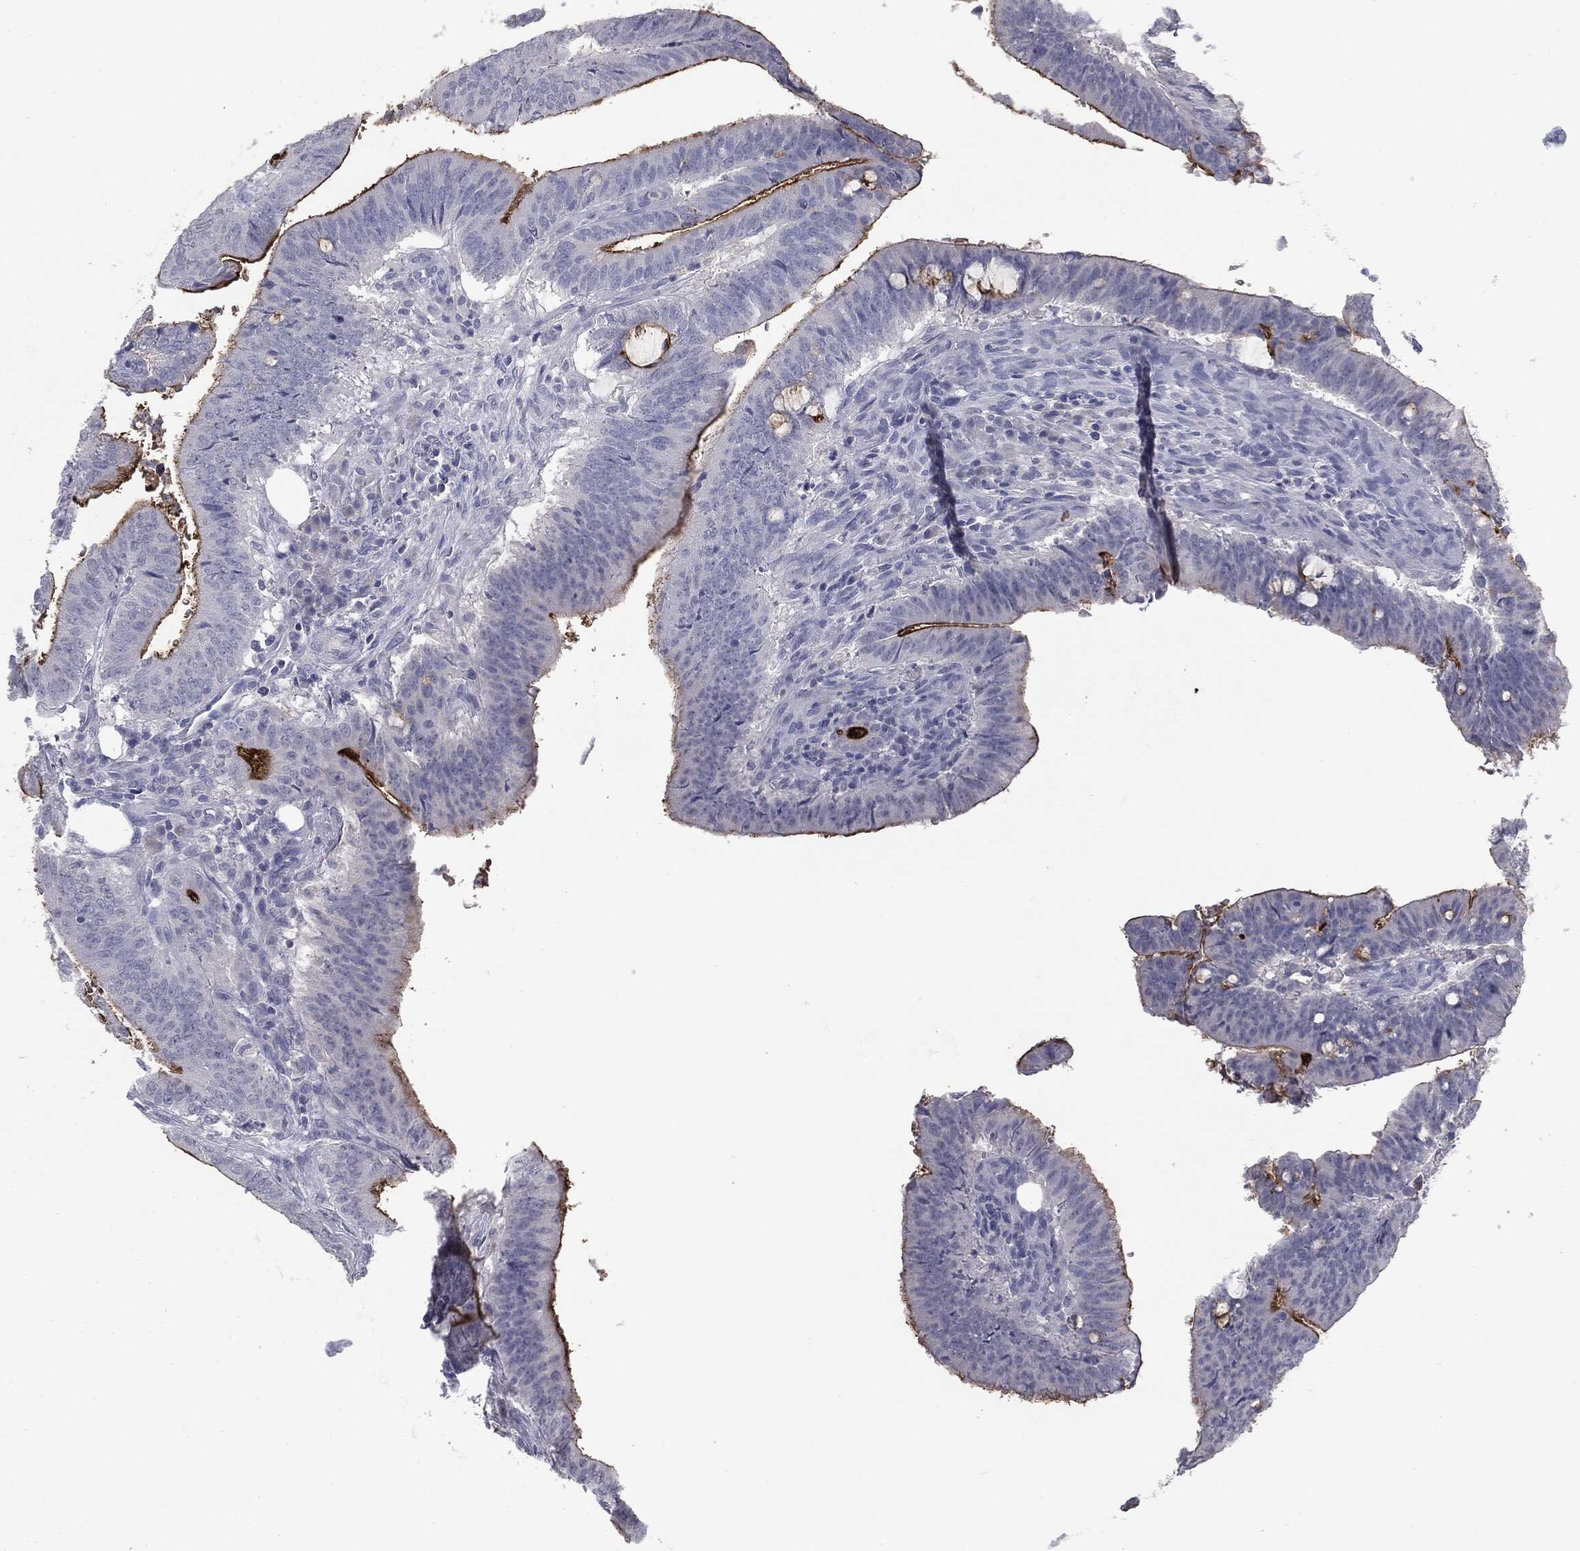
{"staining": {"intensity": "strong", "quantity": "<25%", "location": "cytoplasmic/membranous"}, "tissue": "colorectal cancer", "cell_type": "Tumor cells", "image_type": "cancer", "snomed": [{"axis": "morphology", "description": "Adenocarcinoma, NOS"}, {"axis": "topography", "description": "Colon"}], "caption": "Immunohistochemical staining of adenocarcinoma (colorectal) displays strong cytoplasmic/membranous protein expression in about <25% of tumor cells. The staining was performed using DAB to visualize the protein expression in brown, while the nuclei were stained in blue with hematoxylin (Magnification: 20x).", "gene": "MUC1", "patient": {"sex": "female", "age": 43}}